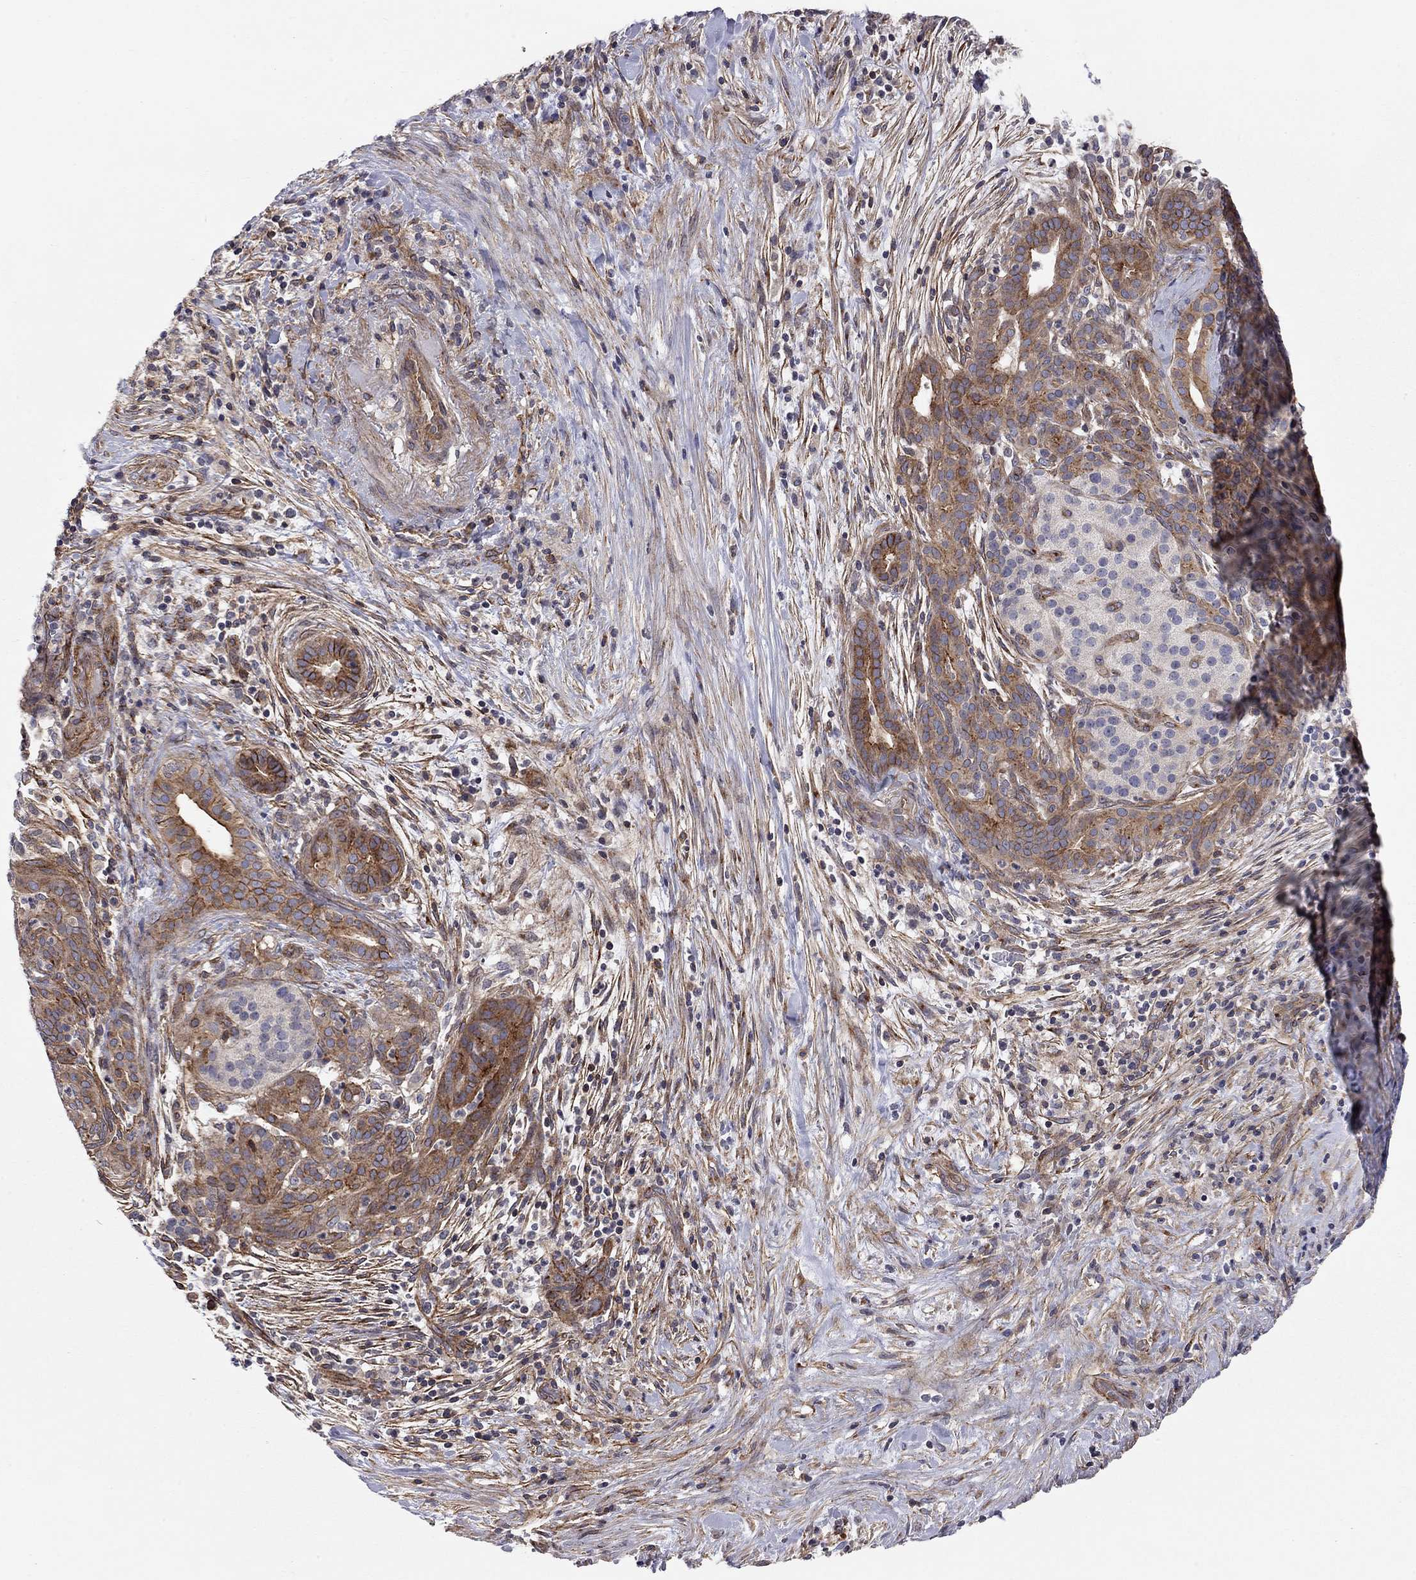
{"staining": {"intensity": "strong", "quantity": "<25%", "location": "cytoplasmic/membranous"}, "tissue": "pancreatic cancer", "cell_type": "Tumor cells", "image_type": "cancer", "snomed": [{"axis": "morphology", "description": "Adenocarcinoma, NOS"}, {"axis": "topography", "description": "Pancreas"}], "caption": "Strong cytoplasmic/membranous protein staining is seen in approximately <25% of tumor cells in pancreatic adenocarcinoma.", "gene": "RASEF", "patient": {"sex": "male", "age": 44}}